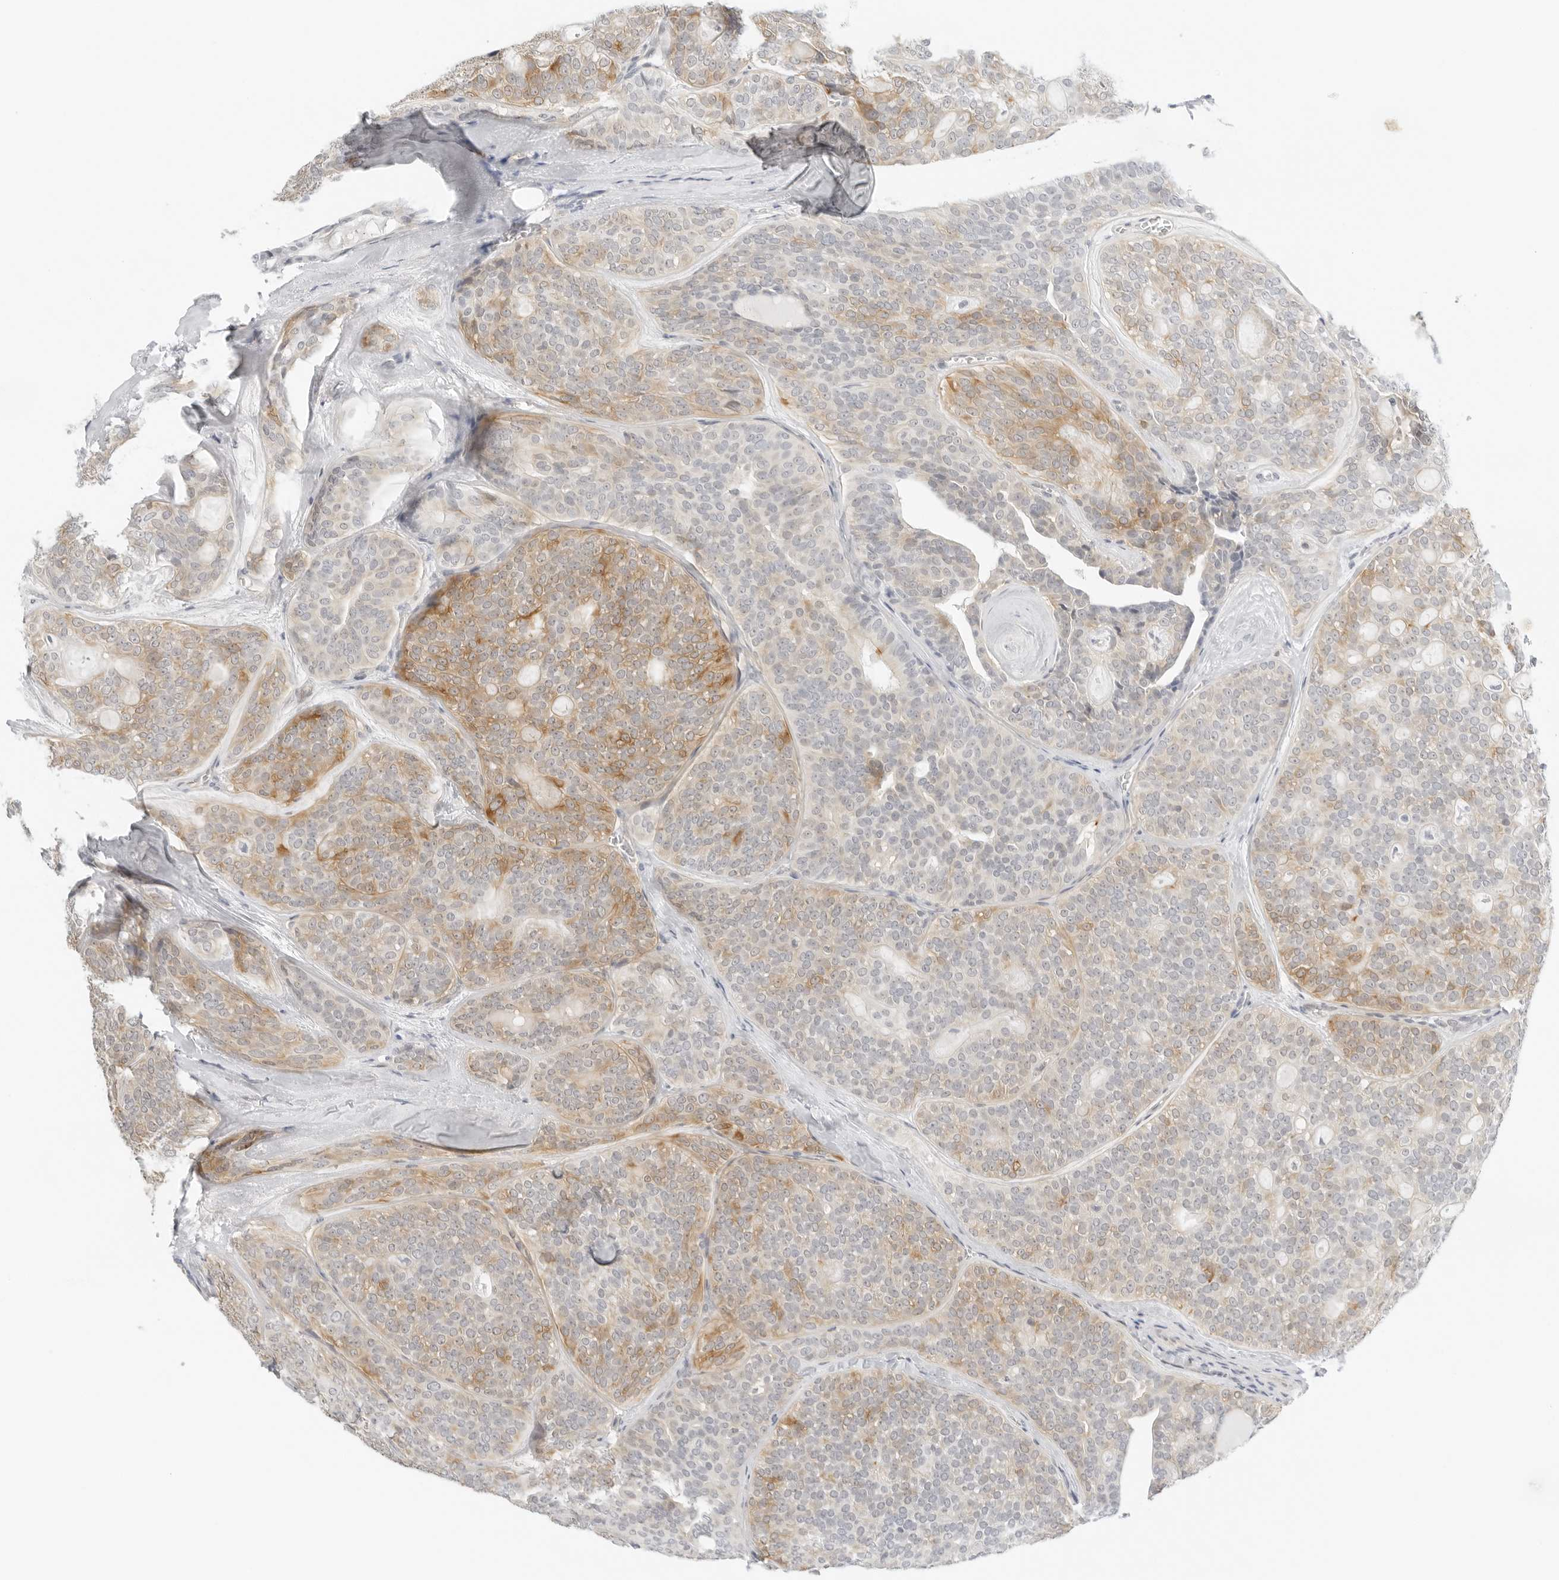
{"staining": {"intensity": "moderate", "quantity": "25%-75%", "location": "cytoplasmic/membranous"}, "tissue": "head and neck cancer", "cell_type": "Tumor cells", "image_type": "cancer", "snomed": [{"axis": "morphology", "description": "Adenocarcinoma, NOS"}, {"axis": "topography", "description": "Head-Neck"}], "caption": "Immunohistochemistry (DAB) staining of head and neck cancer (adenocarcinoma) reveals moderate cytoplasmic/membranous protein positivity in about 25%-75% of tumor cells.", "gene": "OSCP1", "patient": {"sex": "male", "age": 66}}